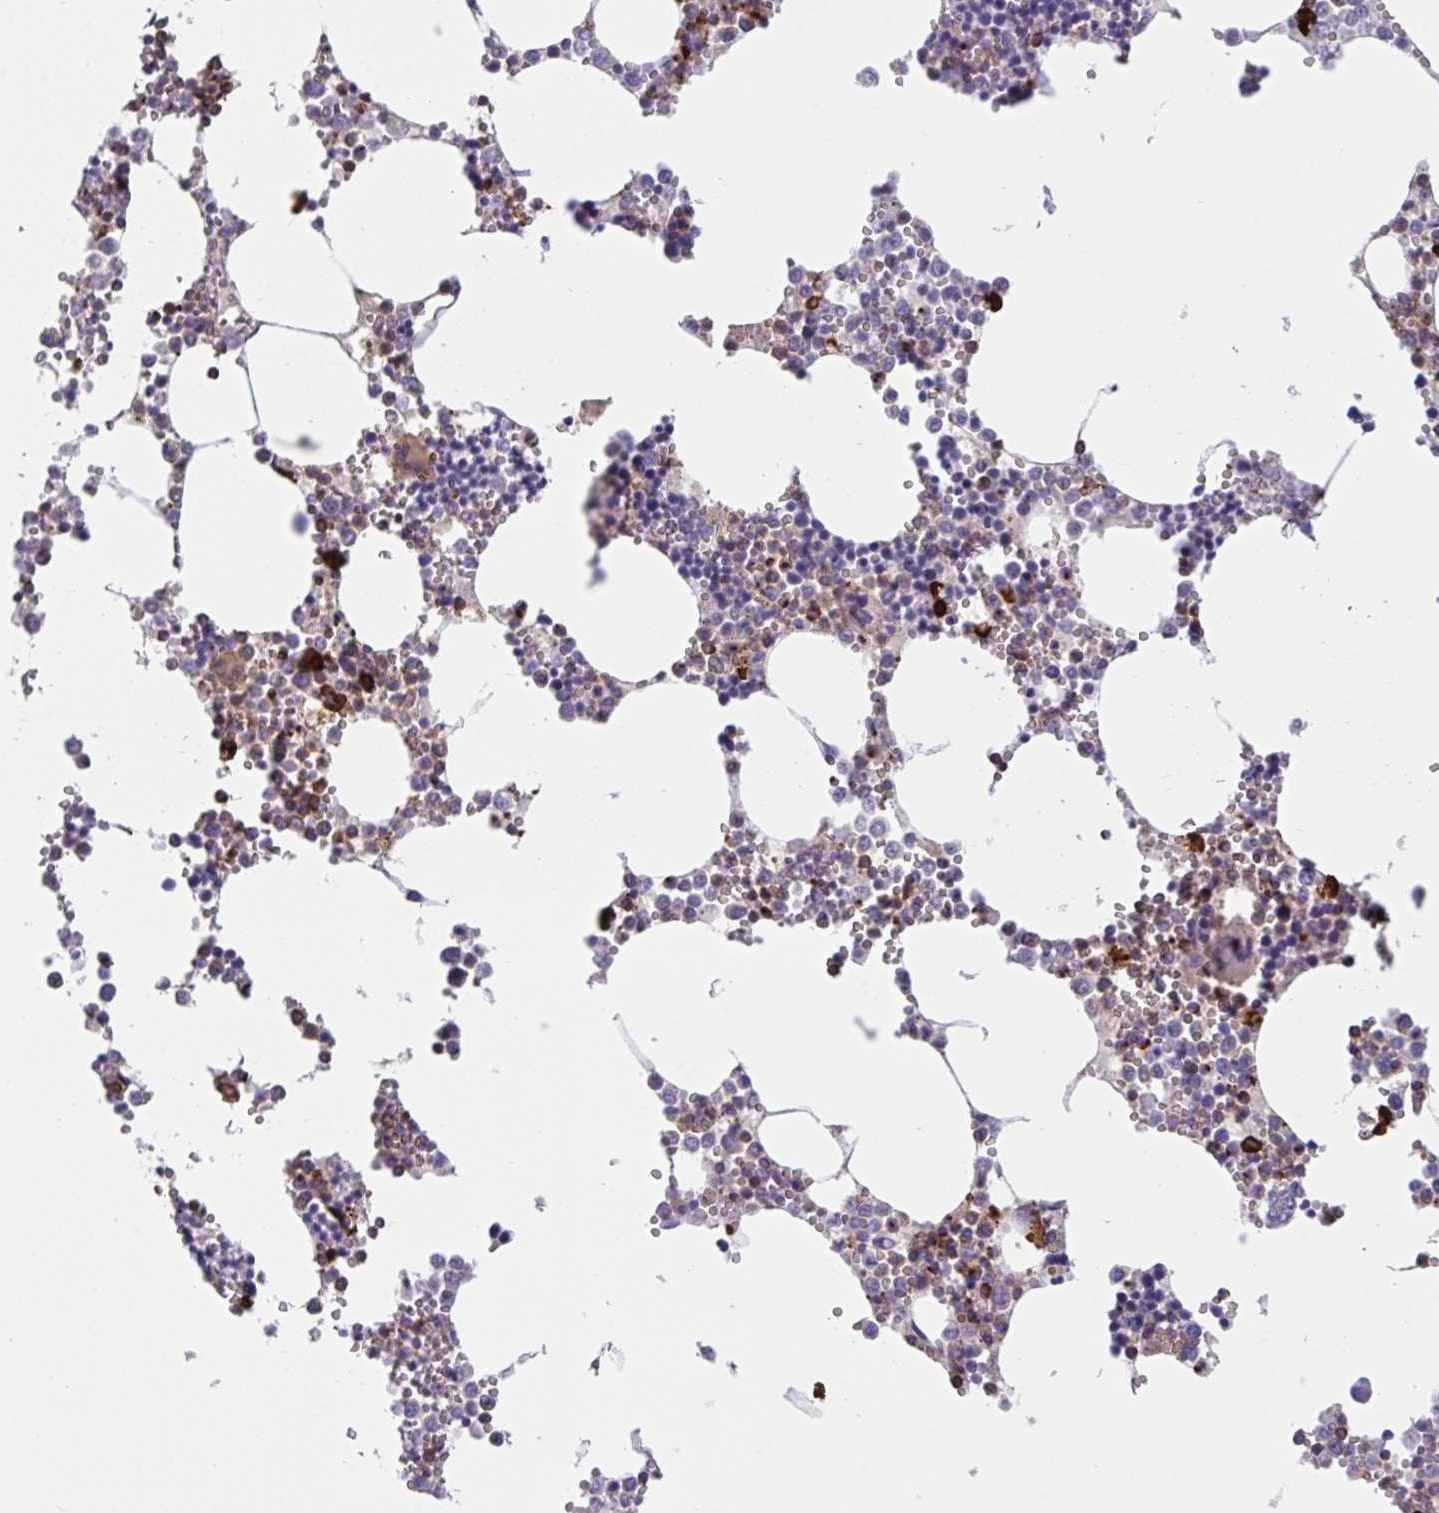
{"staining": {"intensity": "strong", "quantity": "<25%", "location": "cytoplasmic/membranous"}, "tissue": "bone marrow", "cell_type": "Hematopoietic cells", "image_type": "normal", "snomed": [{"axis": "morphology", "description": "Normal tissue, NOS"}, {"axis": "topography", "description": "Bone marrow"}], "caption": "Immunohistochemistry (IHC) histopathology image of normal bone marrow stained for a protein (brown), which shows medium levels of strong cytoplasmic/membranous staining in approximately <25% of hematopoietic cells.", "gene": "PPIH", "patient": {"sex": "male", "age": 54}}